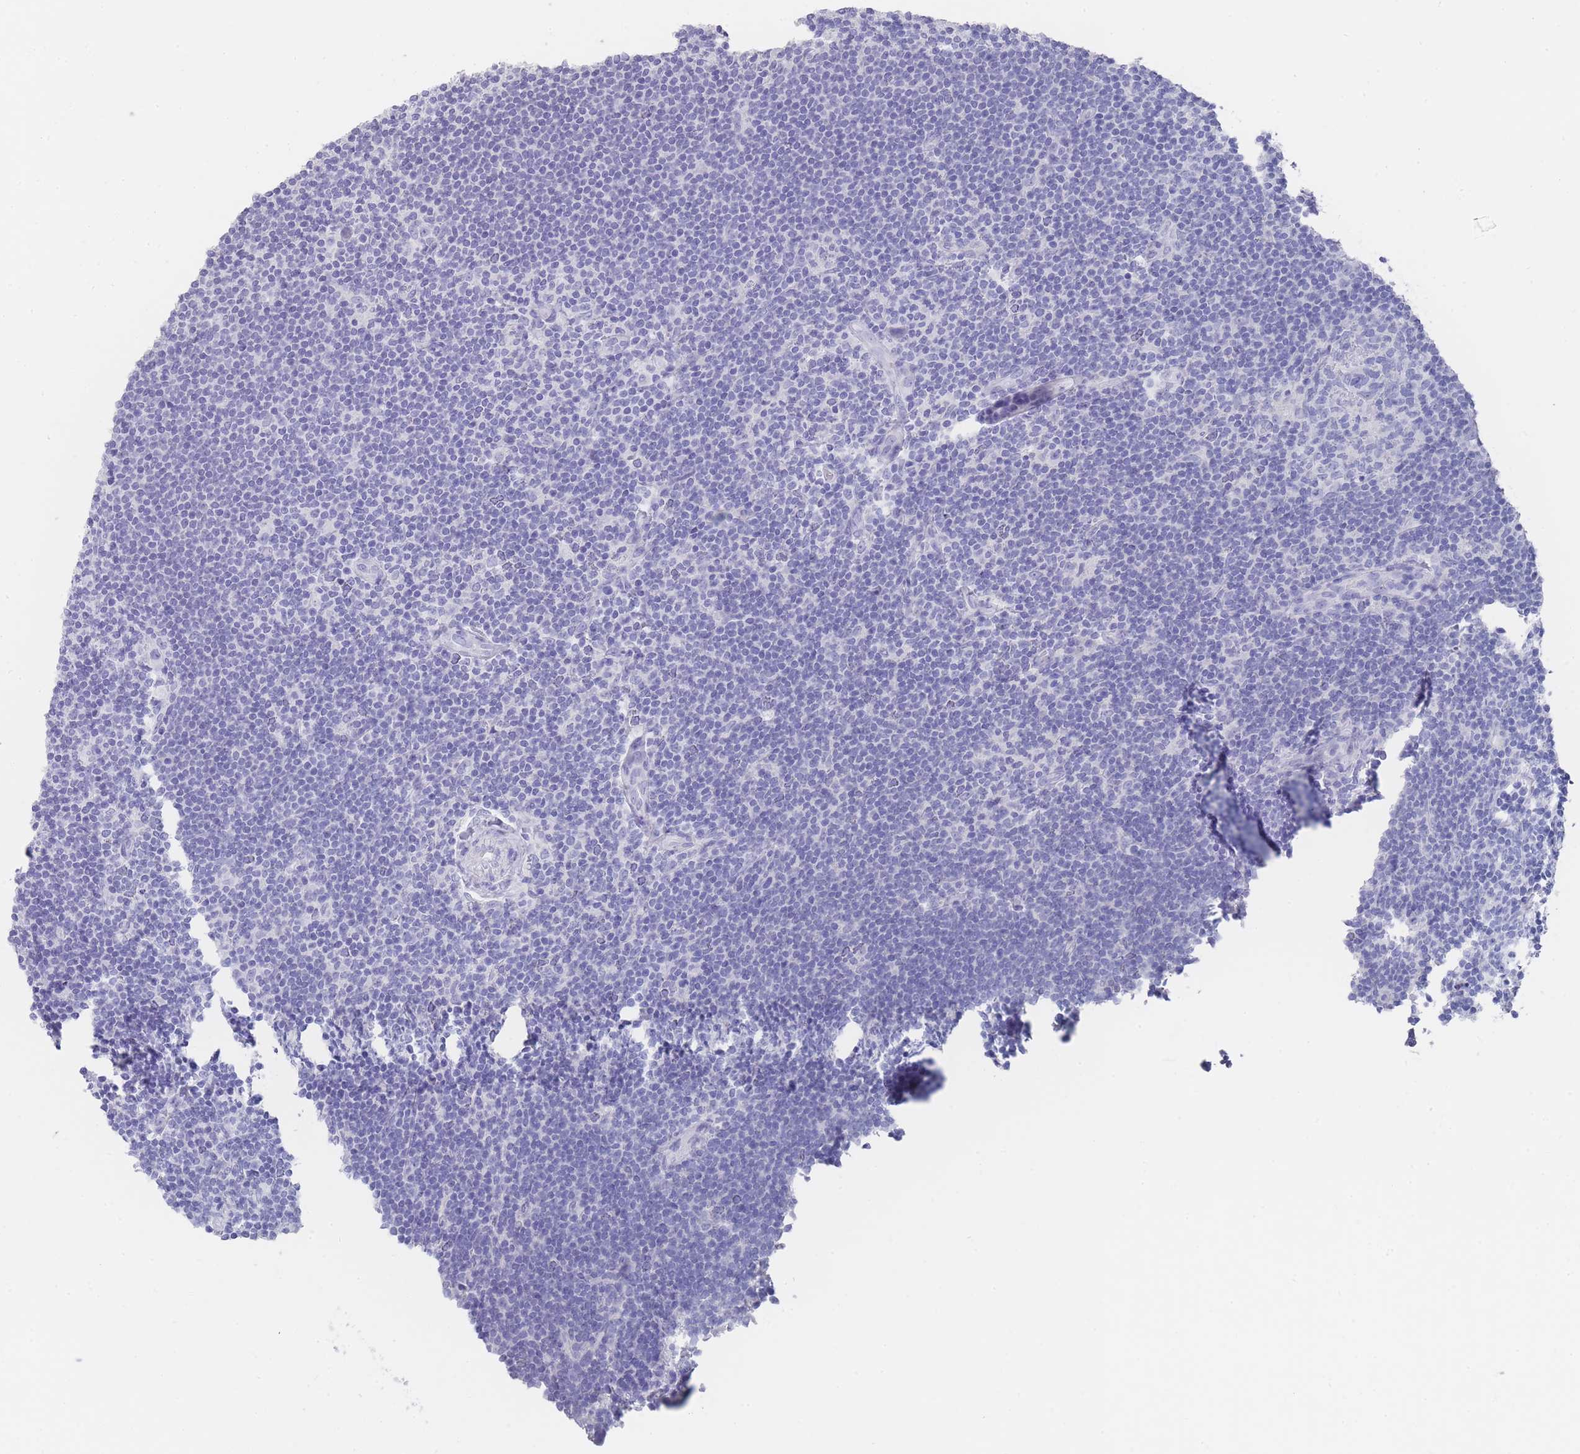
{"staining": {"intensity": "negative", "quantity": "none", "location": "none"}, "tissue": "lymphoma", "cell_type": "Tumor cells", "image_type": "cancer", "snomed": [{"axis": "morphology", "description": "Hodgkin's disease, NOS"}, {"axis": "topography", "description": "Lymph node"}], "caption": "A high-resolution image shows IHC staining of lymphoma, which displays no significant staining in tumor cells.", "gene": "RAB2B", "patient": {"sex": "female", "age": 57}}